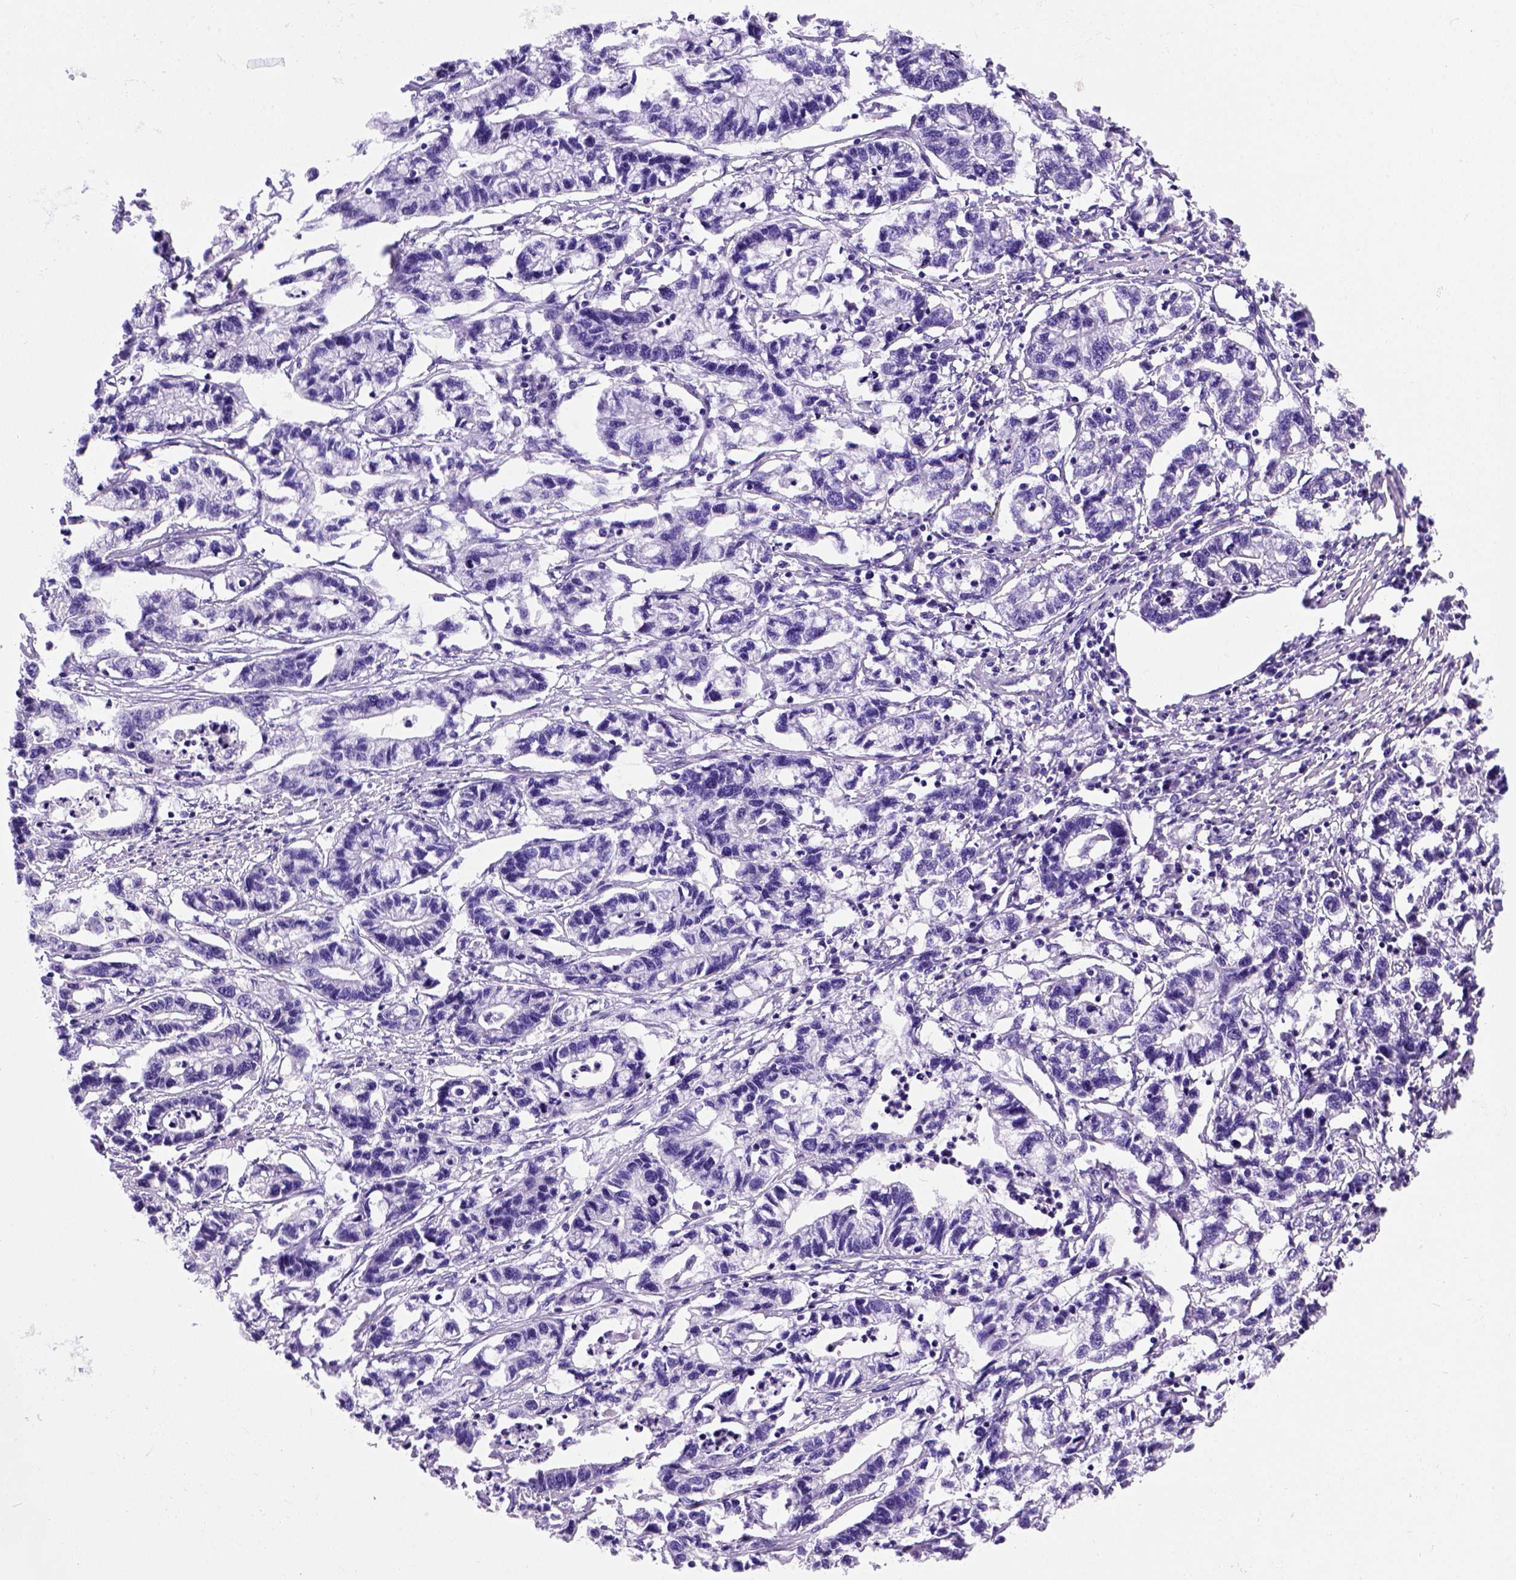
{"staining": {"intensity": "negative", "quantity": "none", "location": "none"}, "tissue": "stomach cancer", "cell_type": "Tumor cells", "image_type": "cancer", "snomed": [{"axis": "morphology", "description": "Adenocarcinoma, NOS"}, {"axis": "topography", "description": "Stomach"}], "caption": "Immunohistochemistry micrograph of human stomach cancer (adenocarcinoma) stained for a protein (brown), which displays no expression in tumor cells.", "gene": "FOXI1", "patient": {"sex": "male", "age": 83}}